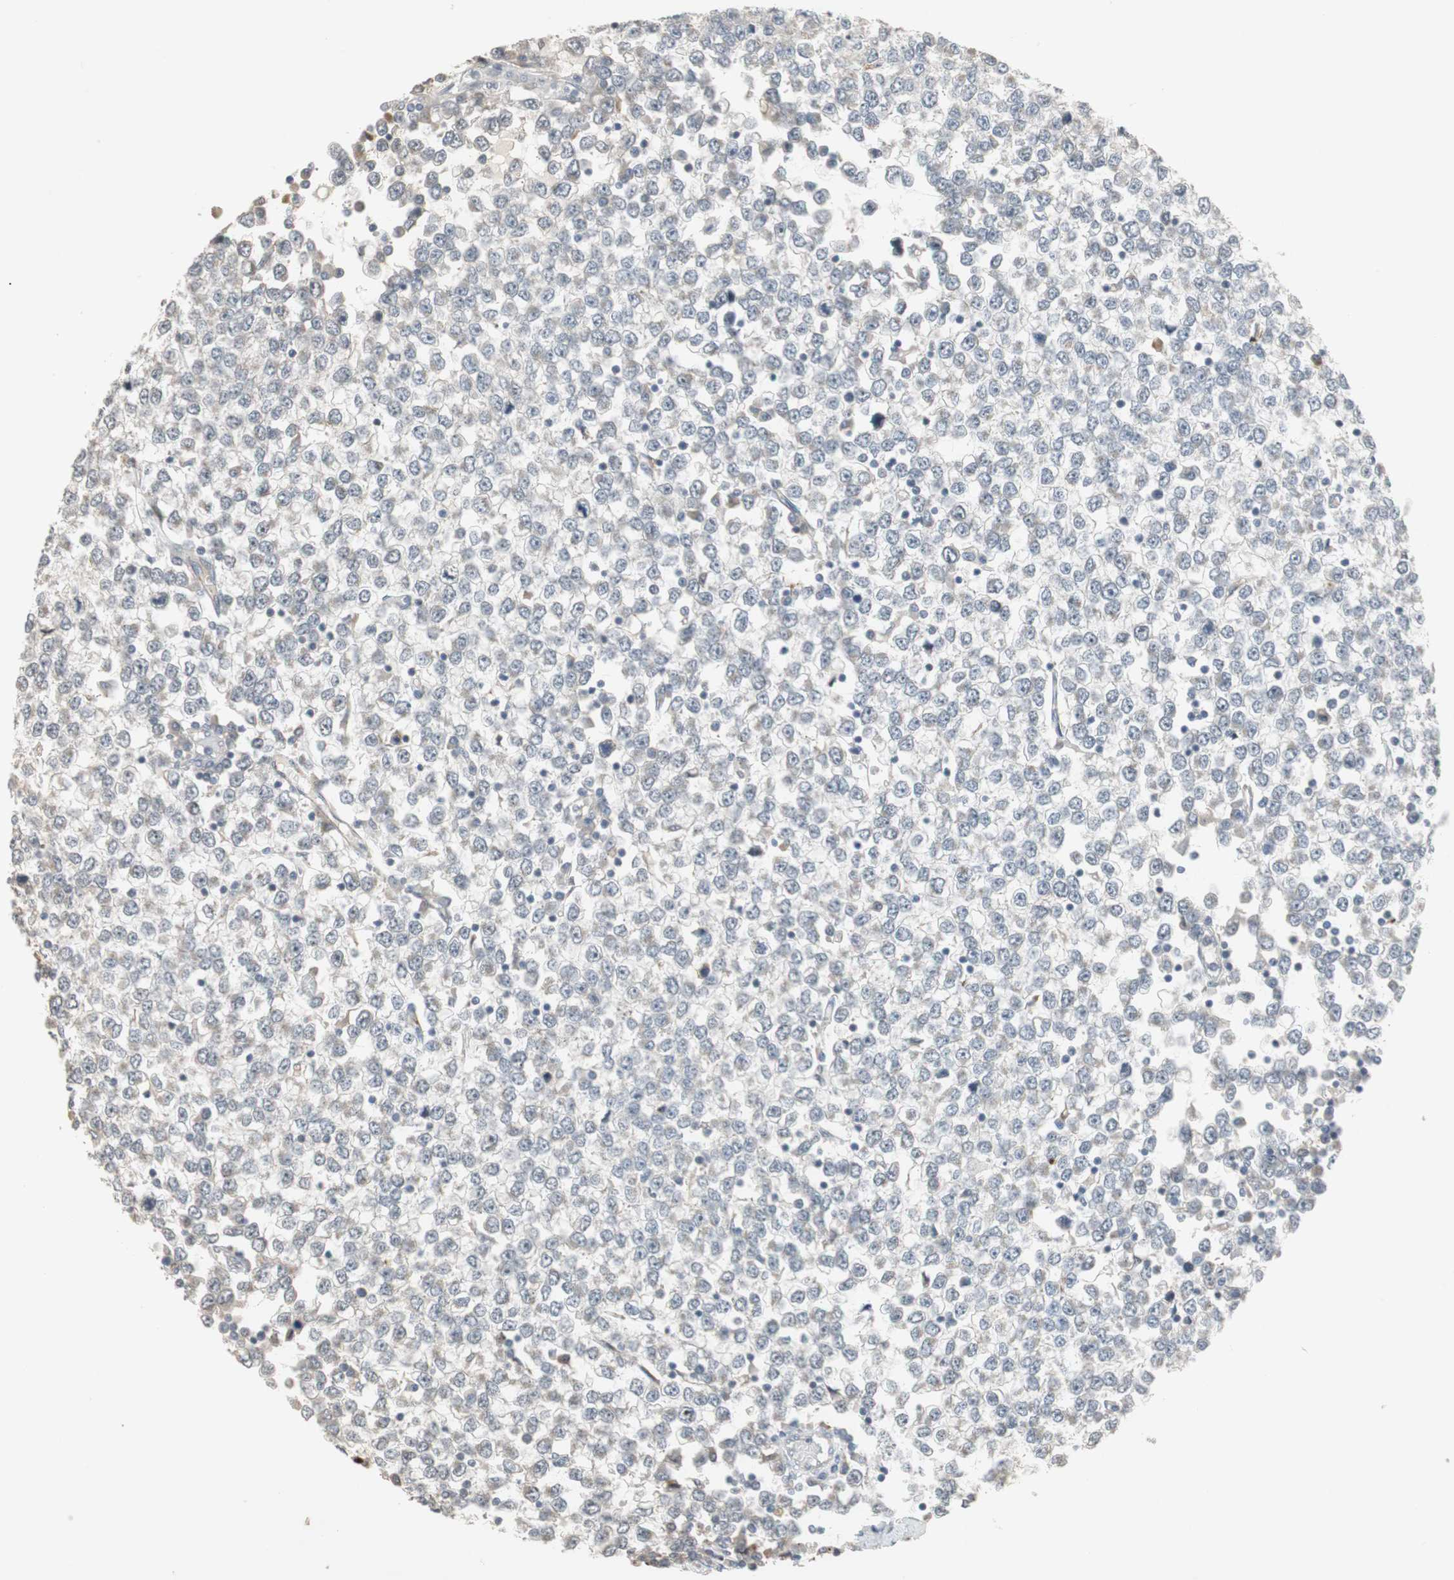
{"staining": {"intensity": "weak", "quantity": "<25%", "location": "cytoplasmic/membranous"}, "tissue": "testis cancer", "cell_type": "Tumor cells", "image_type": "cancer", "snomed": [{"axis": "morphology", "description": "Seminoma, NOS"}, {"axis": "topography", "description": "Testis"}], "caption": "Testis seminoma was stained to show a protein in brown. There is no significant positivity in tumor cells.", "gene": "SNX4", "patient": {"sex": "male", "age": 65}}